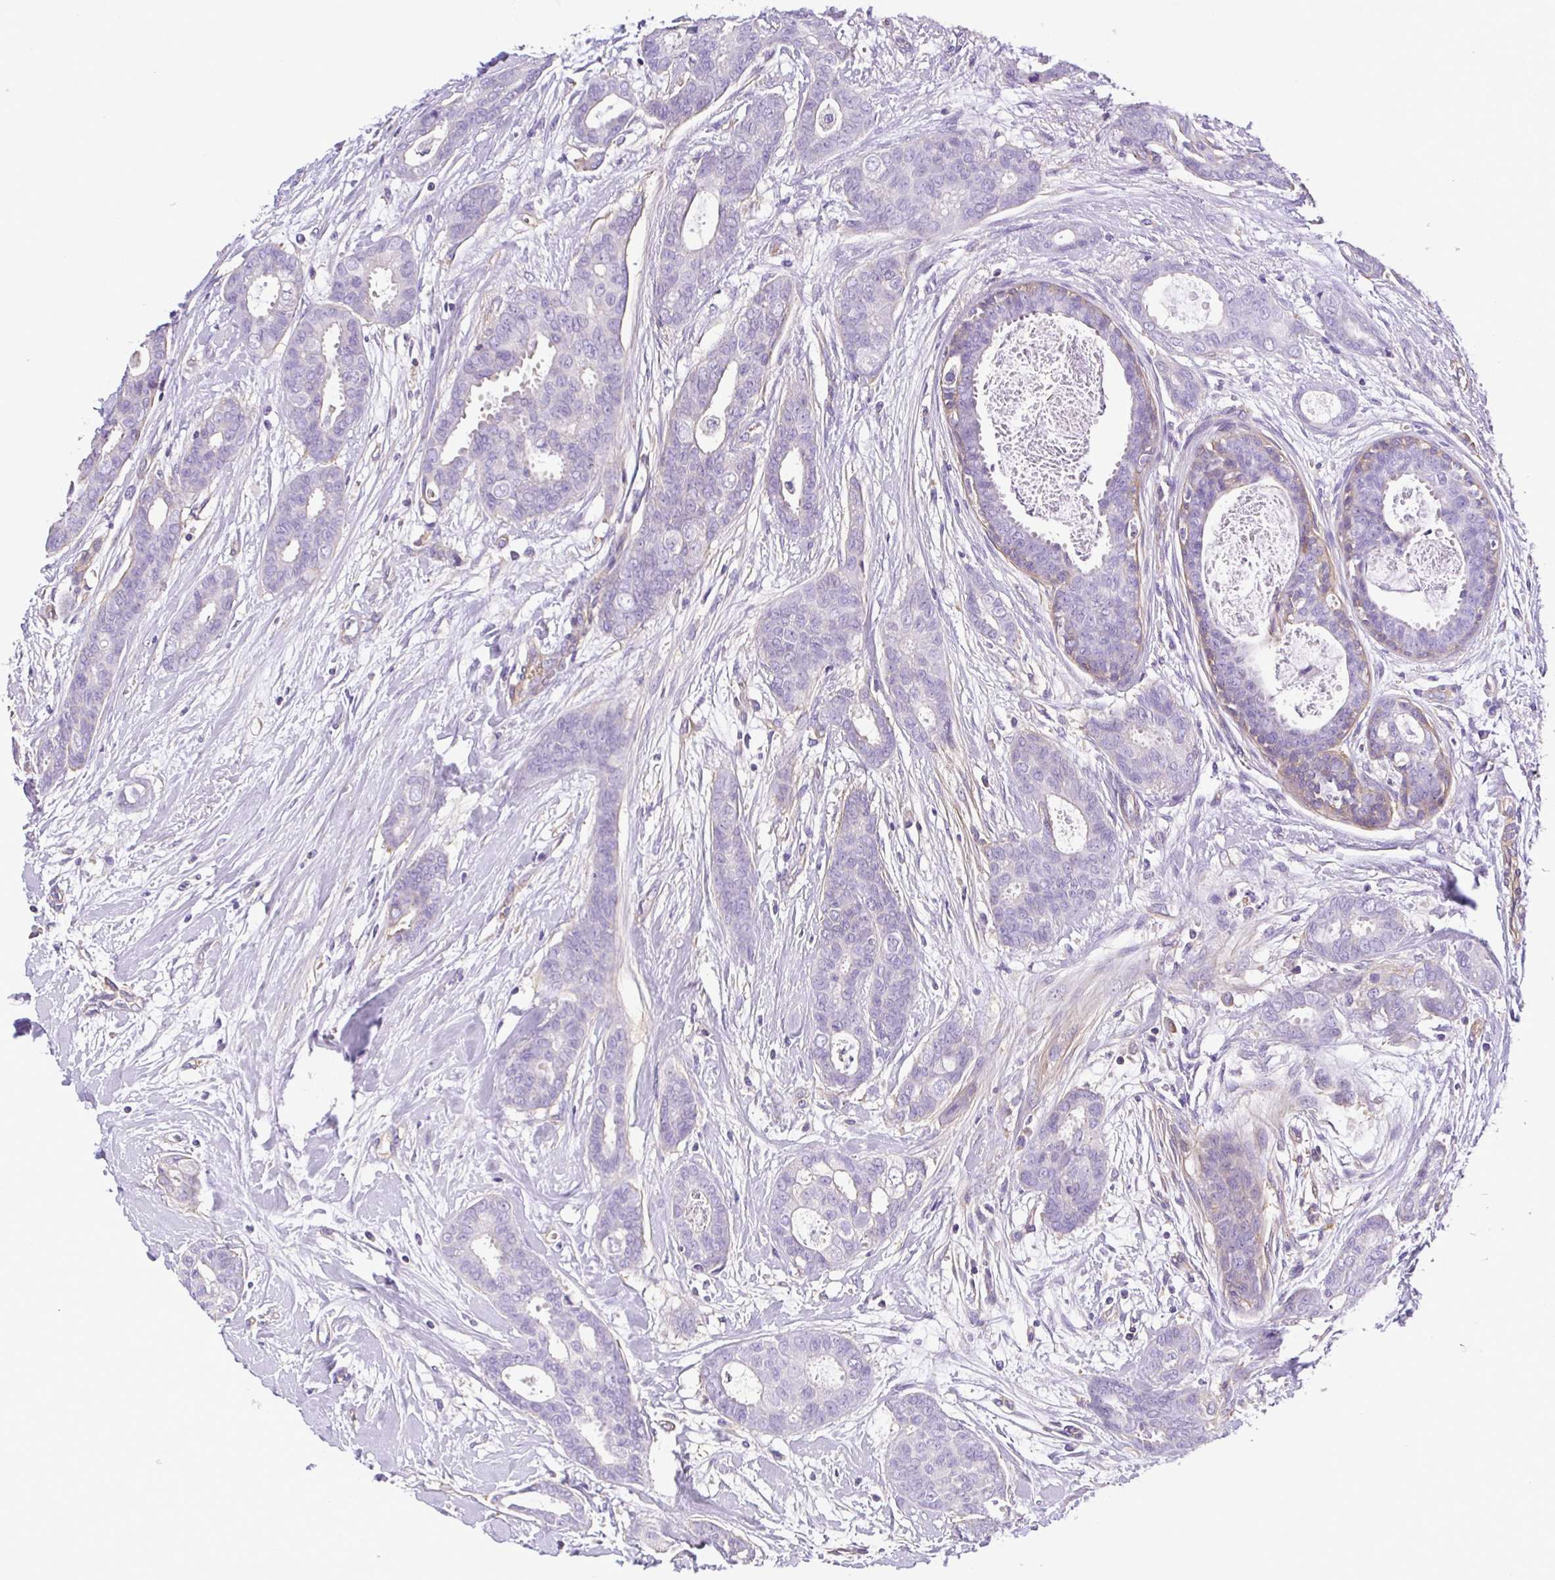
{"staining": {"intensity": "weak", "quantity": "<25%", "location": "cytoplasmic/membranous"}, "tissue": "breast cancer", "cell_type": "Tumor cells", "image_type": "cancer", "snomed": [{"axis": "morphology", "description": "Duct carcinoma"}, {"axis": "topography", "description": "Breast"}], "caption": "Breast cancer was stained to show a protein in brown. There is no significant expression in tumor cells.", "gene": "MYL6", "patient": {"sex": "female", "age": 45}}